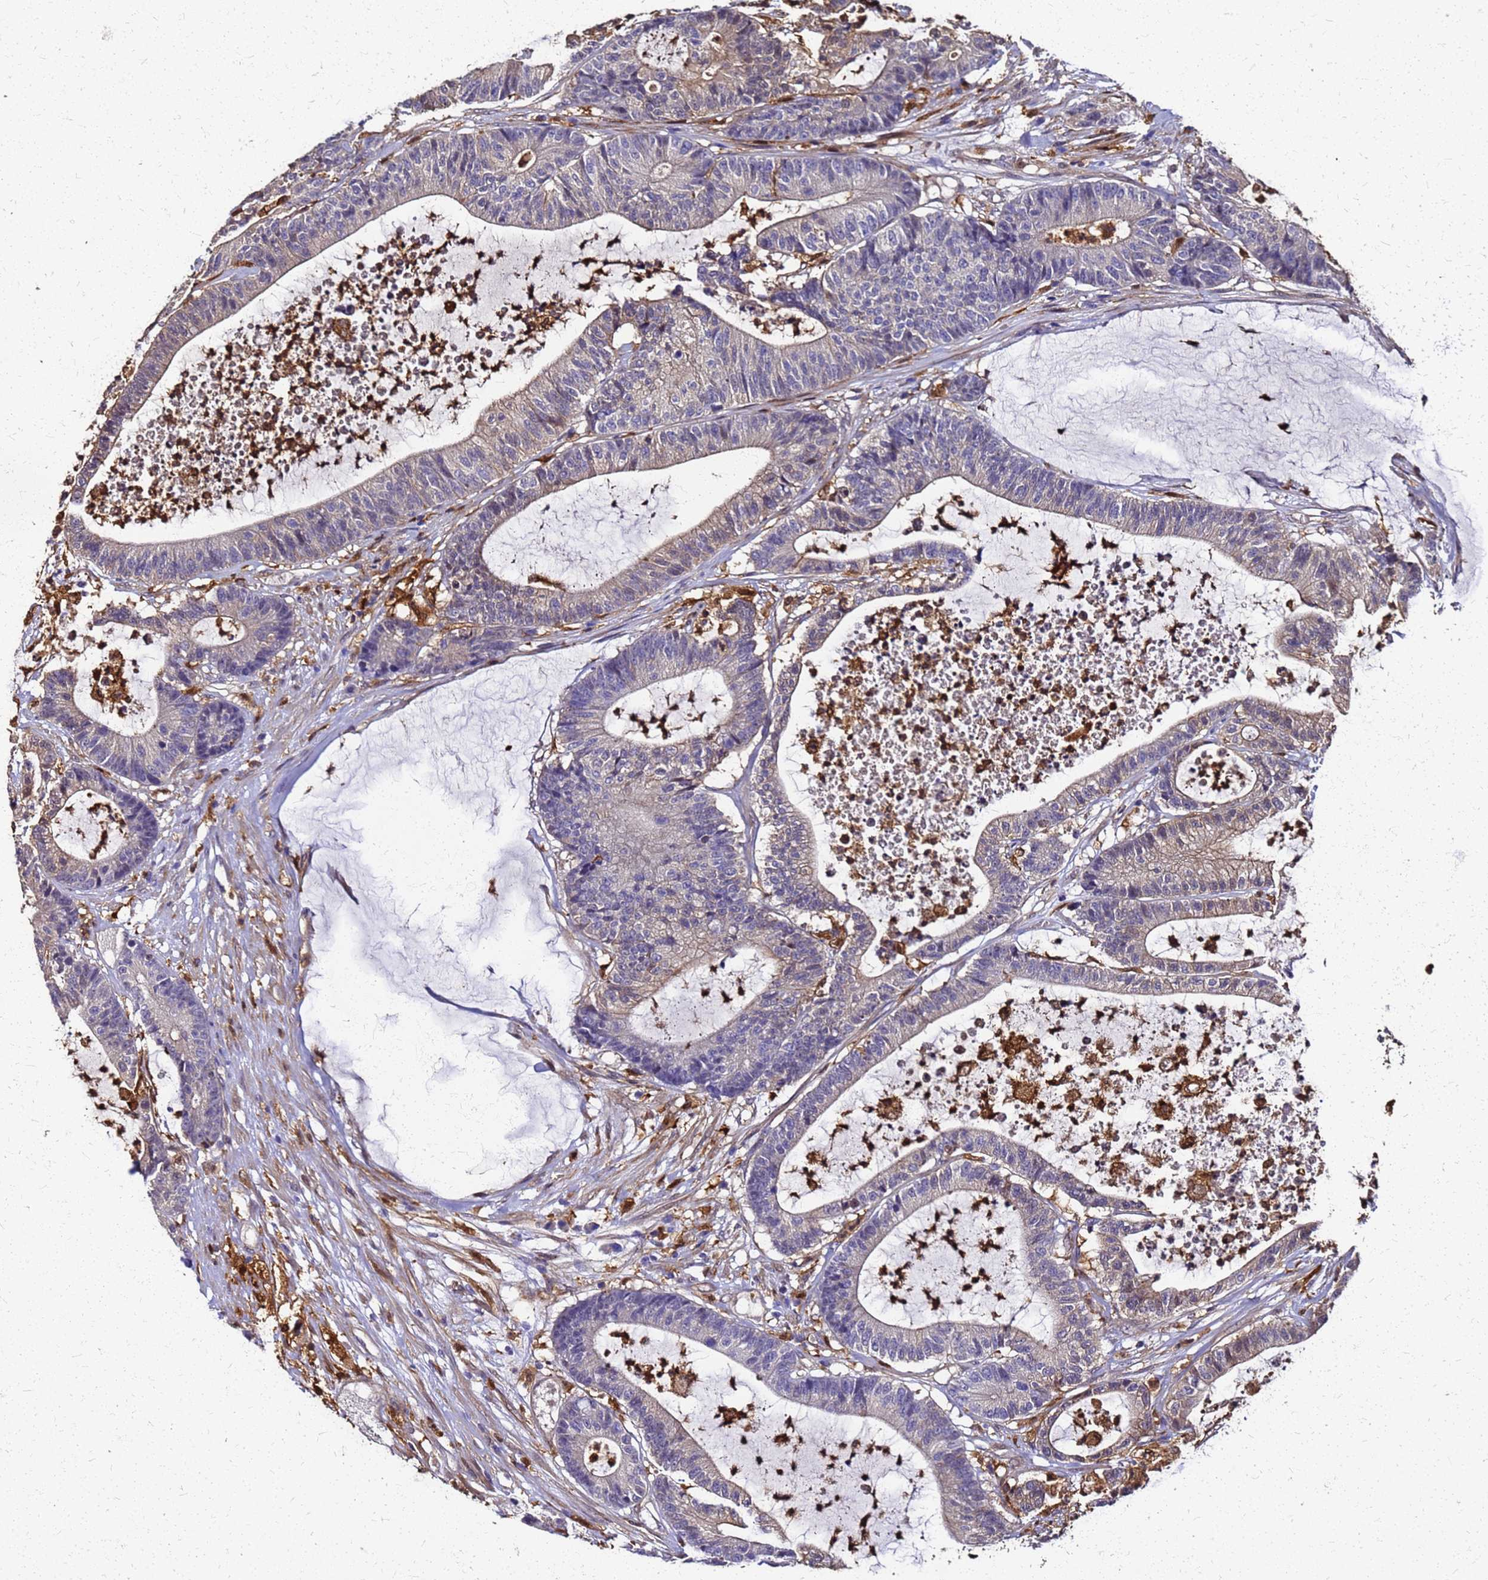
{"staining": {"intensity": "weak", "quantity": "<25%", "location": "cytoplasmic/membranous"}, "tissue": "colorectal cancer", "cell_type": "Tumor cells", "image_type": "cancer", "snomed": [{"axis": "morphology", "description": "Adenocarcinoma, NOS"}, {"axis": "topography", "description": "Colon"}], "caption": "The image reveals no staining of tumor cells in colorectal cancer (adenocarcinoma). The staining was performed using DAB (3,3'-diaminobenzidine) to visualize the protein expression in brown, while the nuclei were stained in blue with hematoxylin (Magnification: 20x).", "gene": "S100A11", "patient": {"sex": "female", "age": 84}}